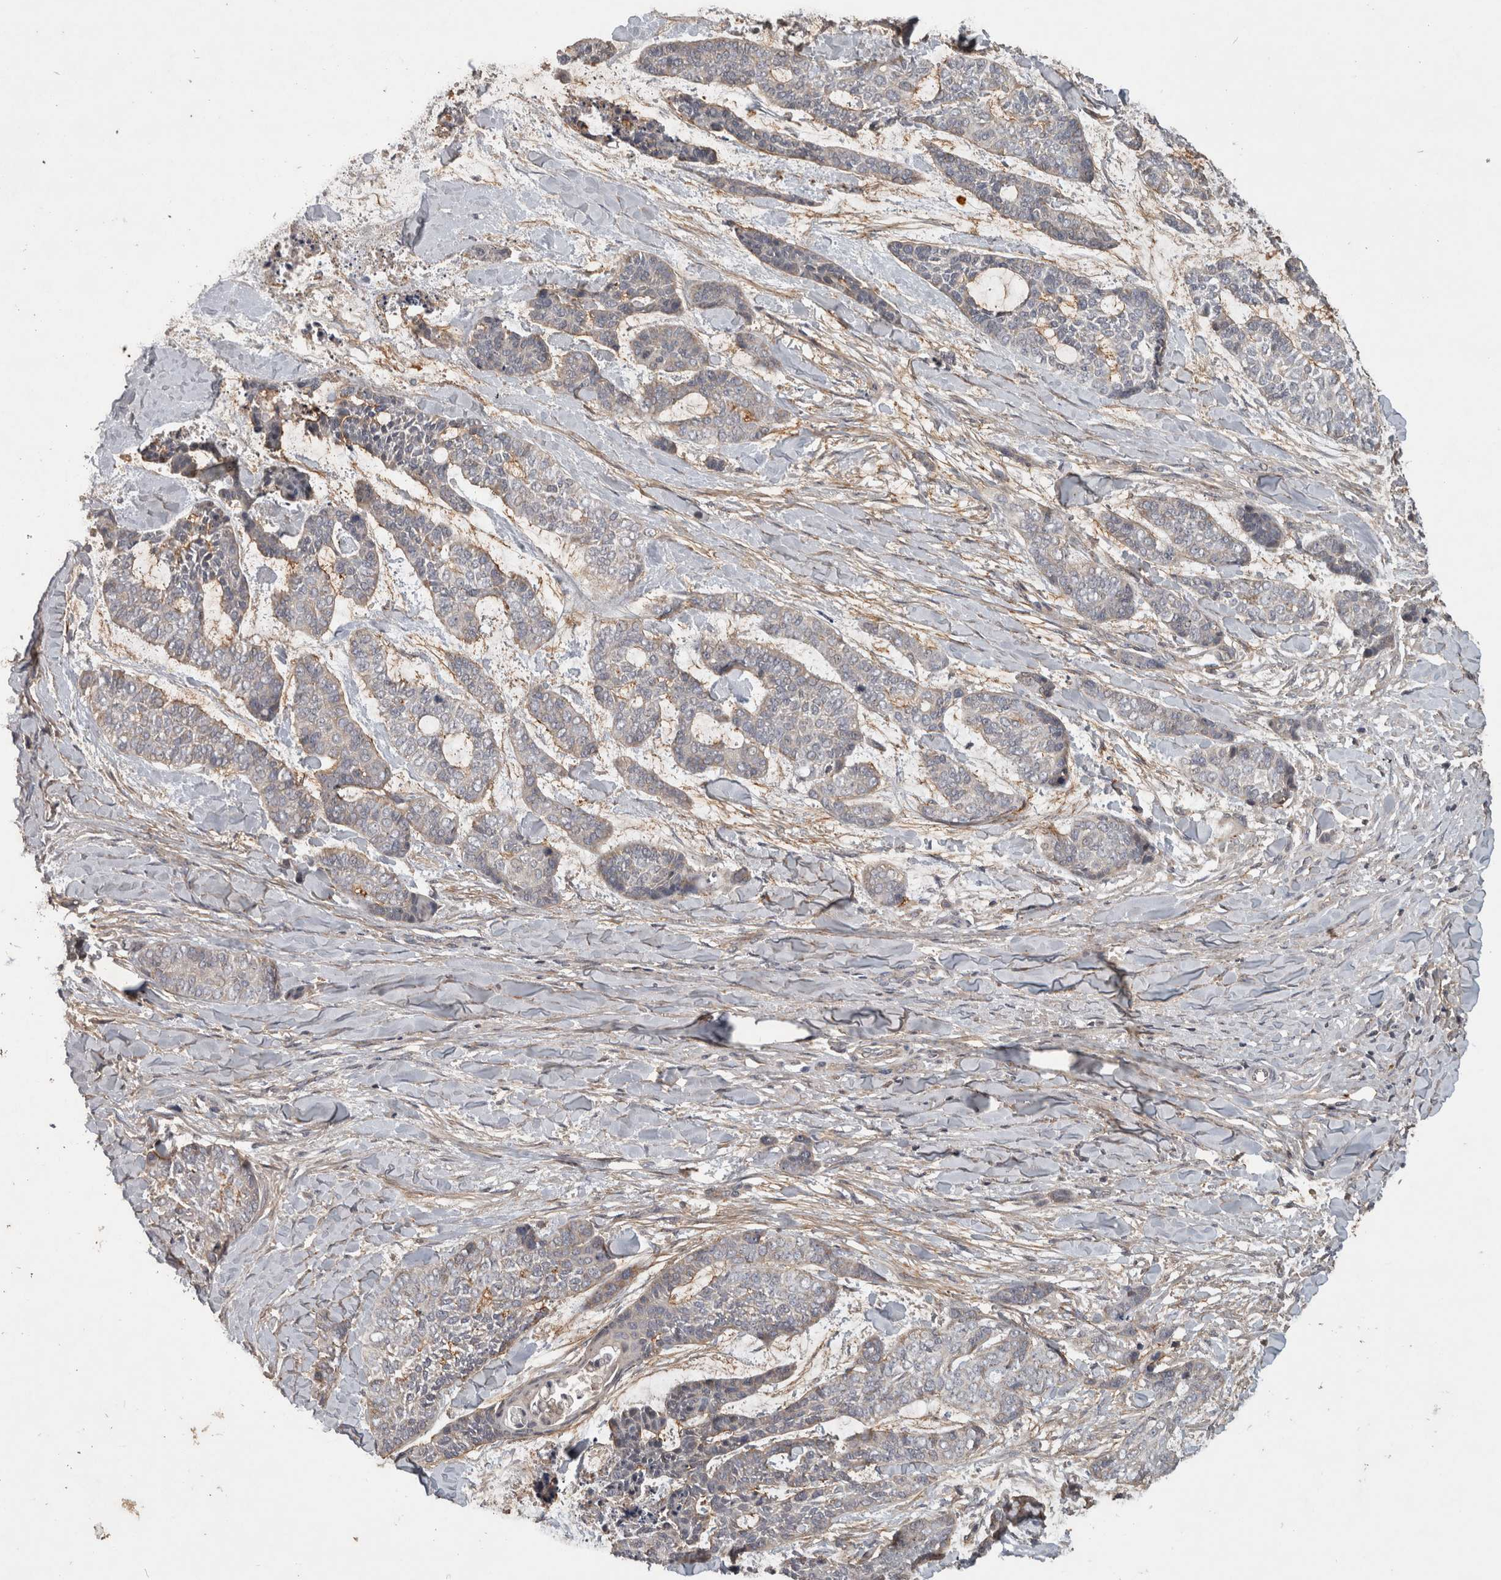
{"staining": {"intensity": "negative", "quantity": "none", "location": "none"}, "tissue": "skin cancer", "cell_type": "Tumor cells", "image_type": "cancer", "snomed": [{"axis": "morphology", "description": "Basal cell carcinoma"}, {"axis": "topography", "description": "Skin"}], "caption": "High magnification brightfield microscopy of basal cell carcinoma (skin) stained with DAB (3,3'-diaminobenzidine) (brown) and counterstained with hematoxylin (blue): tumor cells show no significant expression. (Brightfield microscopy of DAB immunohistochemistry at high magnification).", "gene": "TRMT61B", "patient": {"sex": "female", "age": 64}}